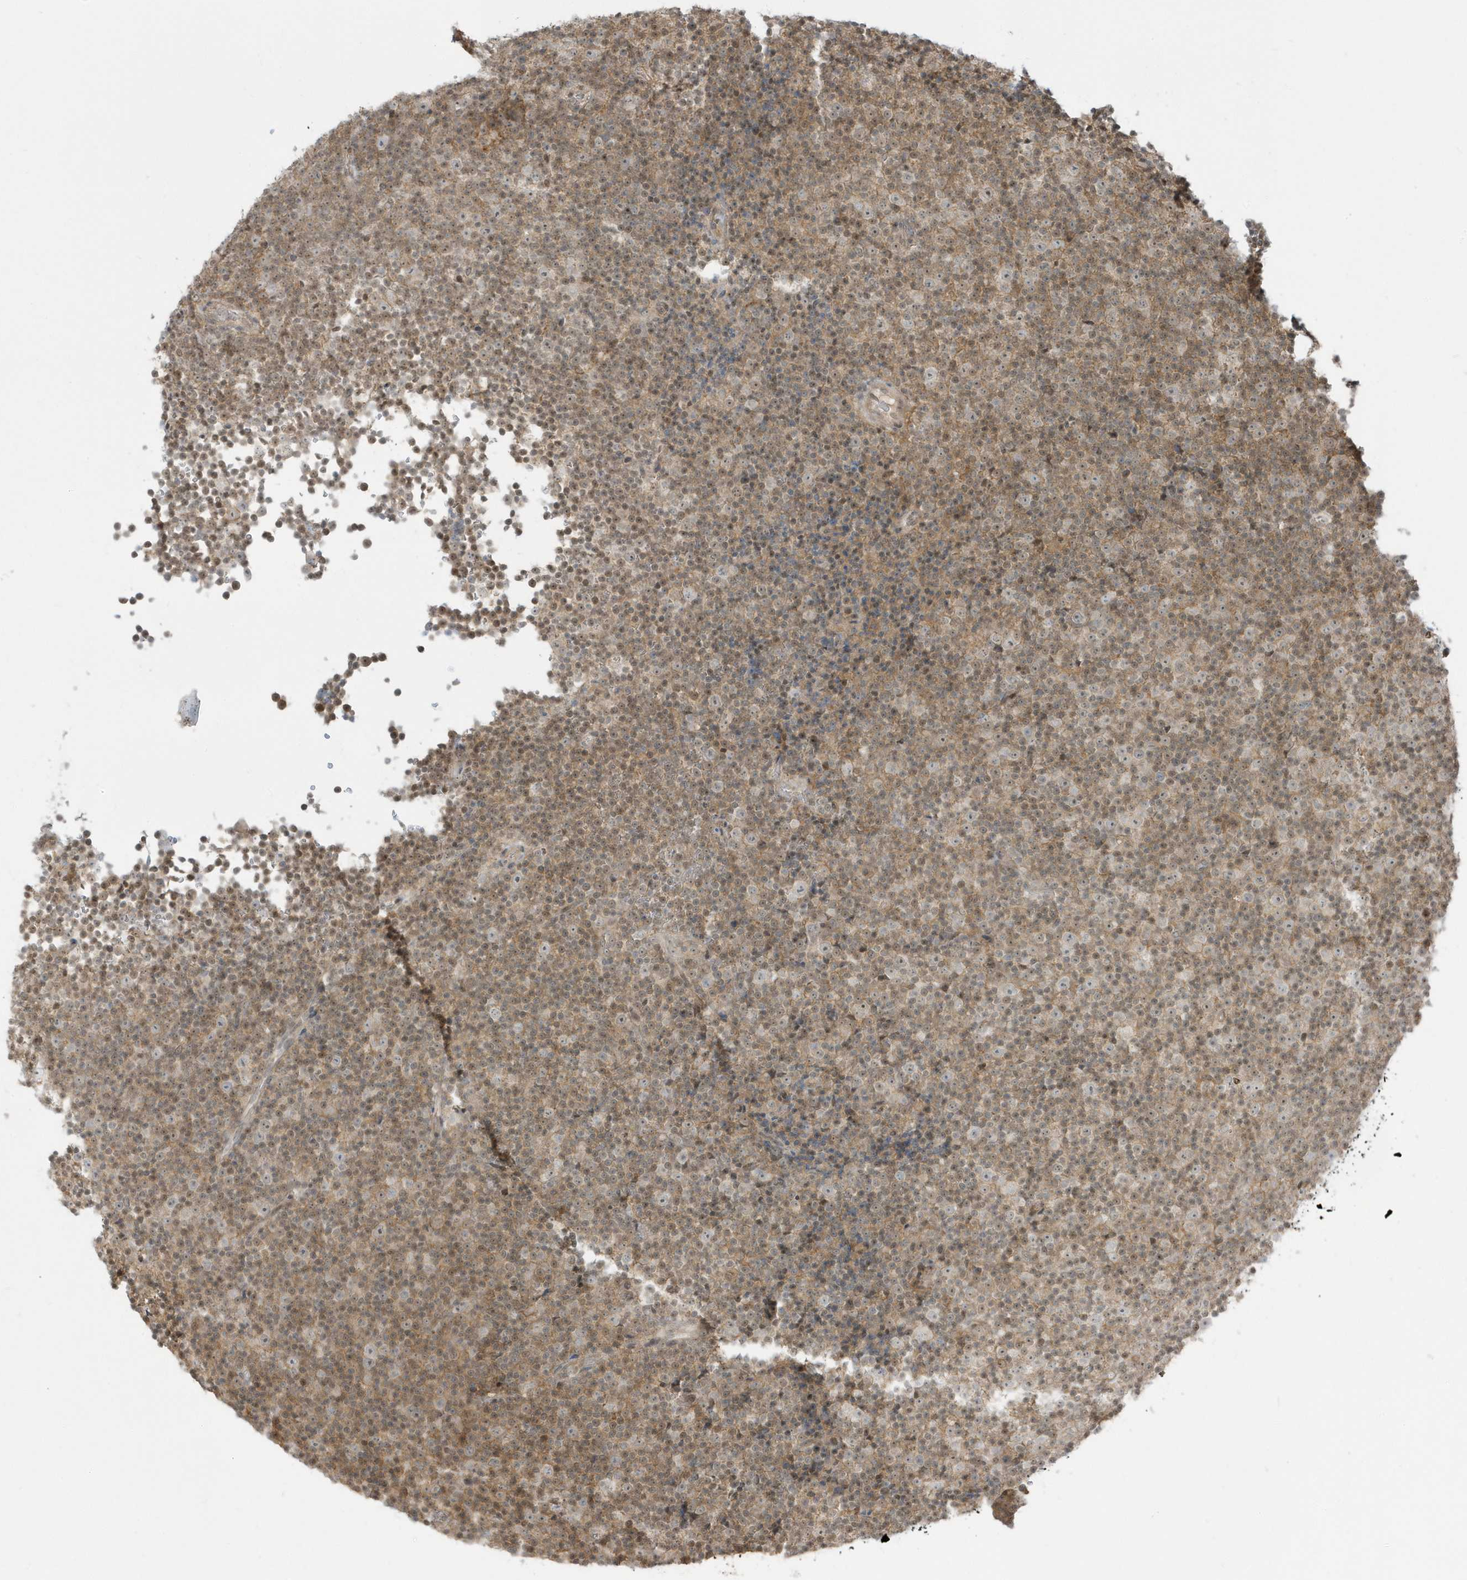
{"staining": {"intensity": "weak", "quantity": "25%-75%", "location": "nuclear"}, "tissue": "lymphoma", "cell_type": "Tumor cells", "image_type": "cancer", "snomed": [{"axis": "morphology", "description": "Malignant lymphoma, non-Hodgkin's type, Low grade"}, {"axis": "topography", "description": "Lymph node"}], "caption": "High-power microscopy captured an immunohistochemistry image of malignant lymphoma, non-Hodgkin's type (low-grade), revealing weak nuclear expression in approximately 25%-75% of tumor cells. The protein of interest is stained brown, and the nuclei are stained in blue (DAB (3,3'-diaminobenzidine) IHC with brightfield microscopy, high magnification).", "gene": "PPP1R7", "patient": {"sex": "female", "age": 67}}